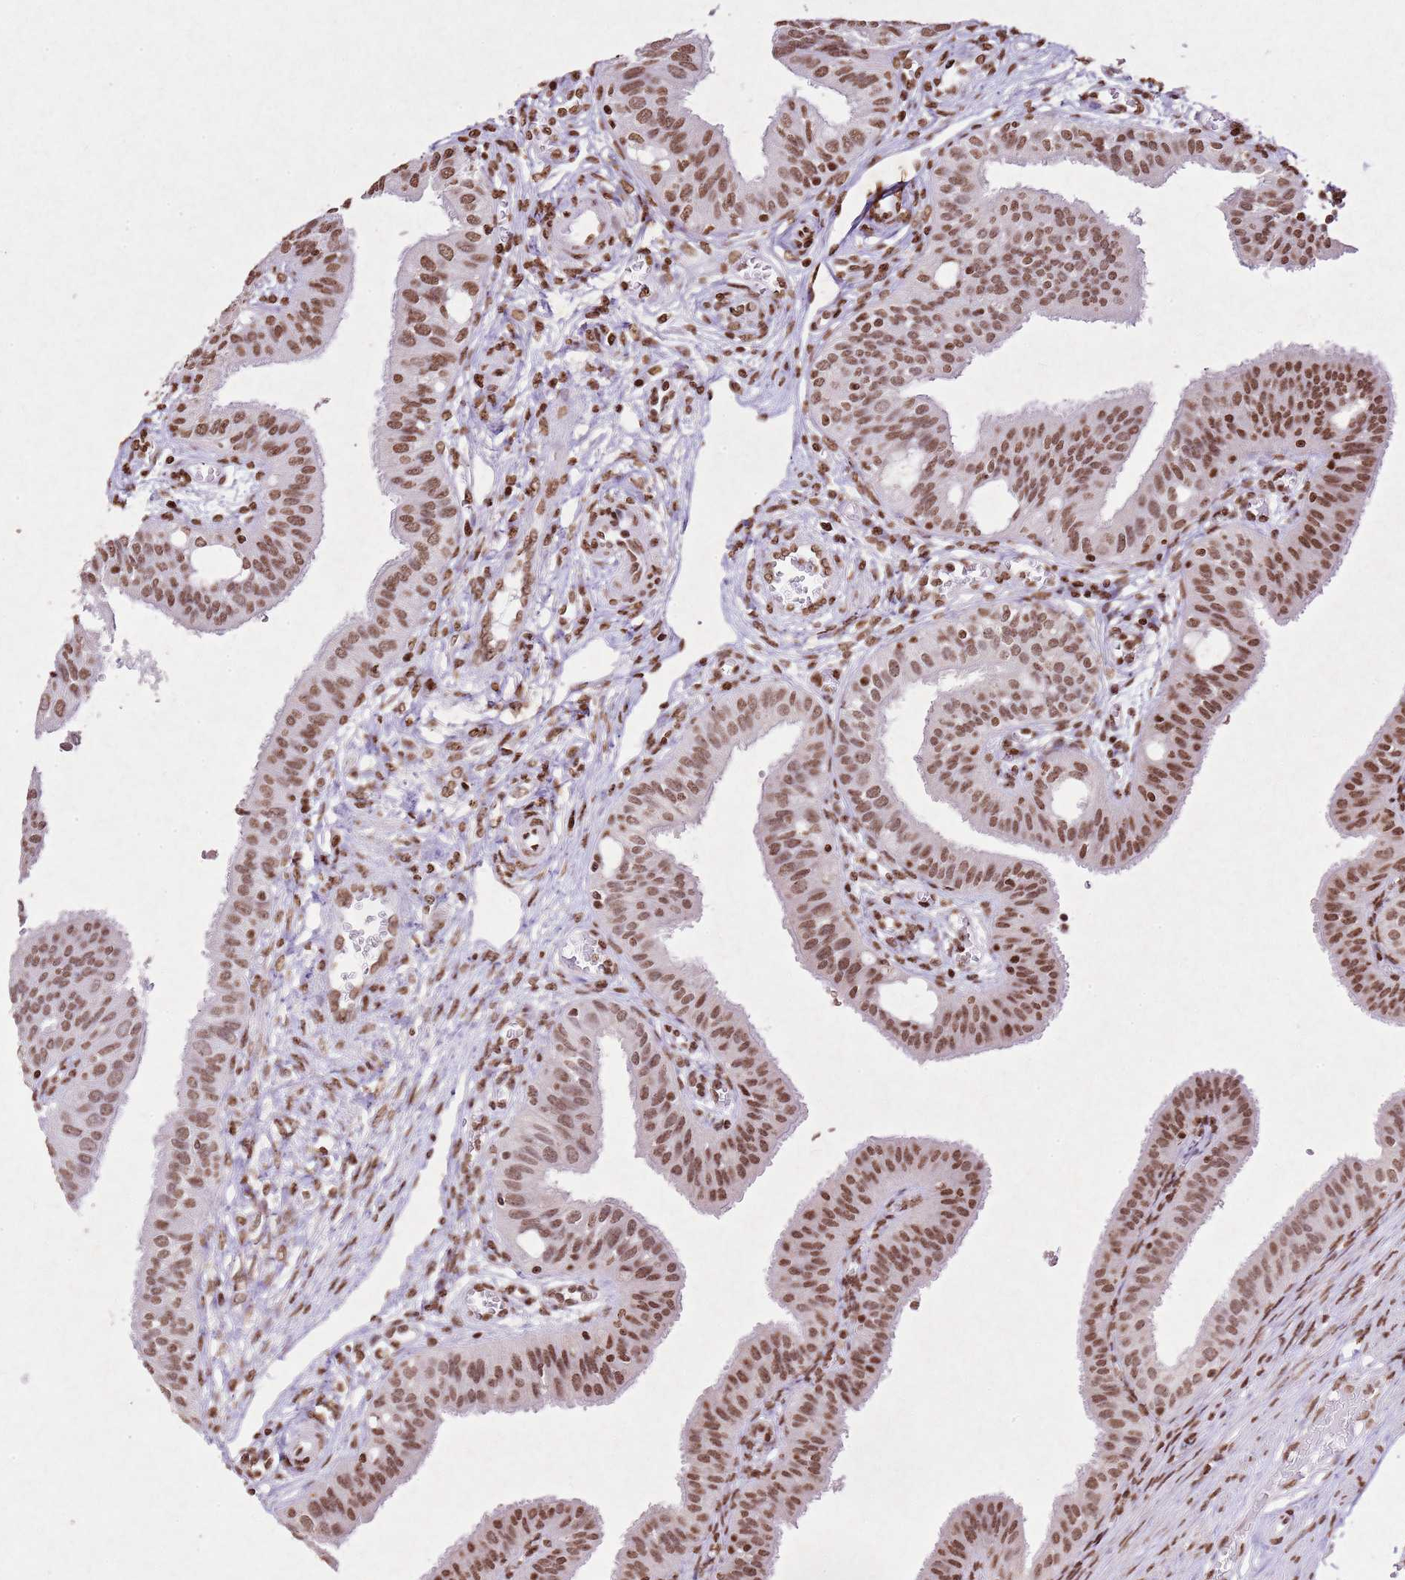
{"staining": {"intensity": "moderate", "quantity": ">75%", "location": "nuclear"}, "tissue": "fallopian tube", "cell_type": "Glandular cells", "image_type": "normal", "snomed": [{"axis": "morphology", "description": "Normal tissue, NOS"}, {"axis": "topography", "description": "Fallopian tube"}, {"axis": "topography", "description": "Ovary"}], "caption": "Immunohistochemical staining of benign fallopian tube shows moderate nuclear protein staining in approximately >75% of glandular cells.", "gene": "BMAL1", "patient": {"sex": "female", "age": 42}}